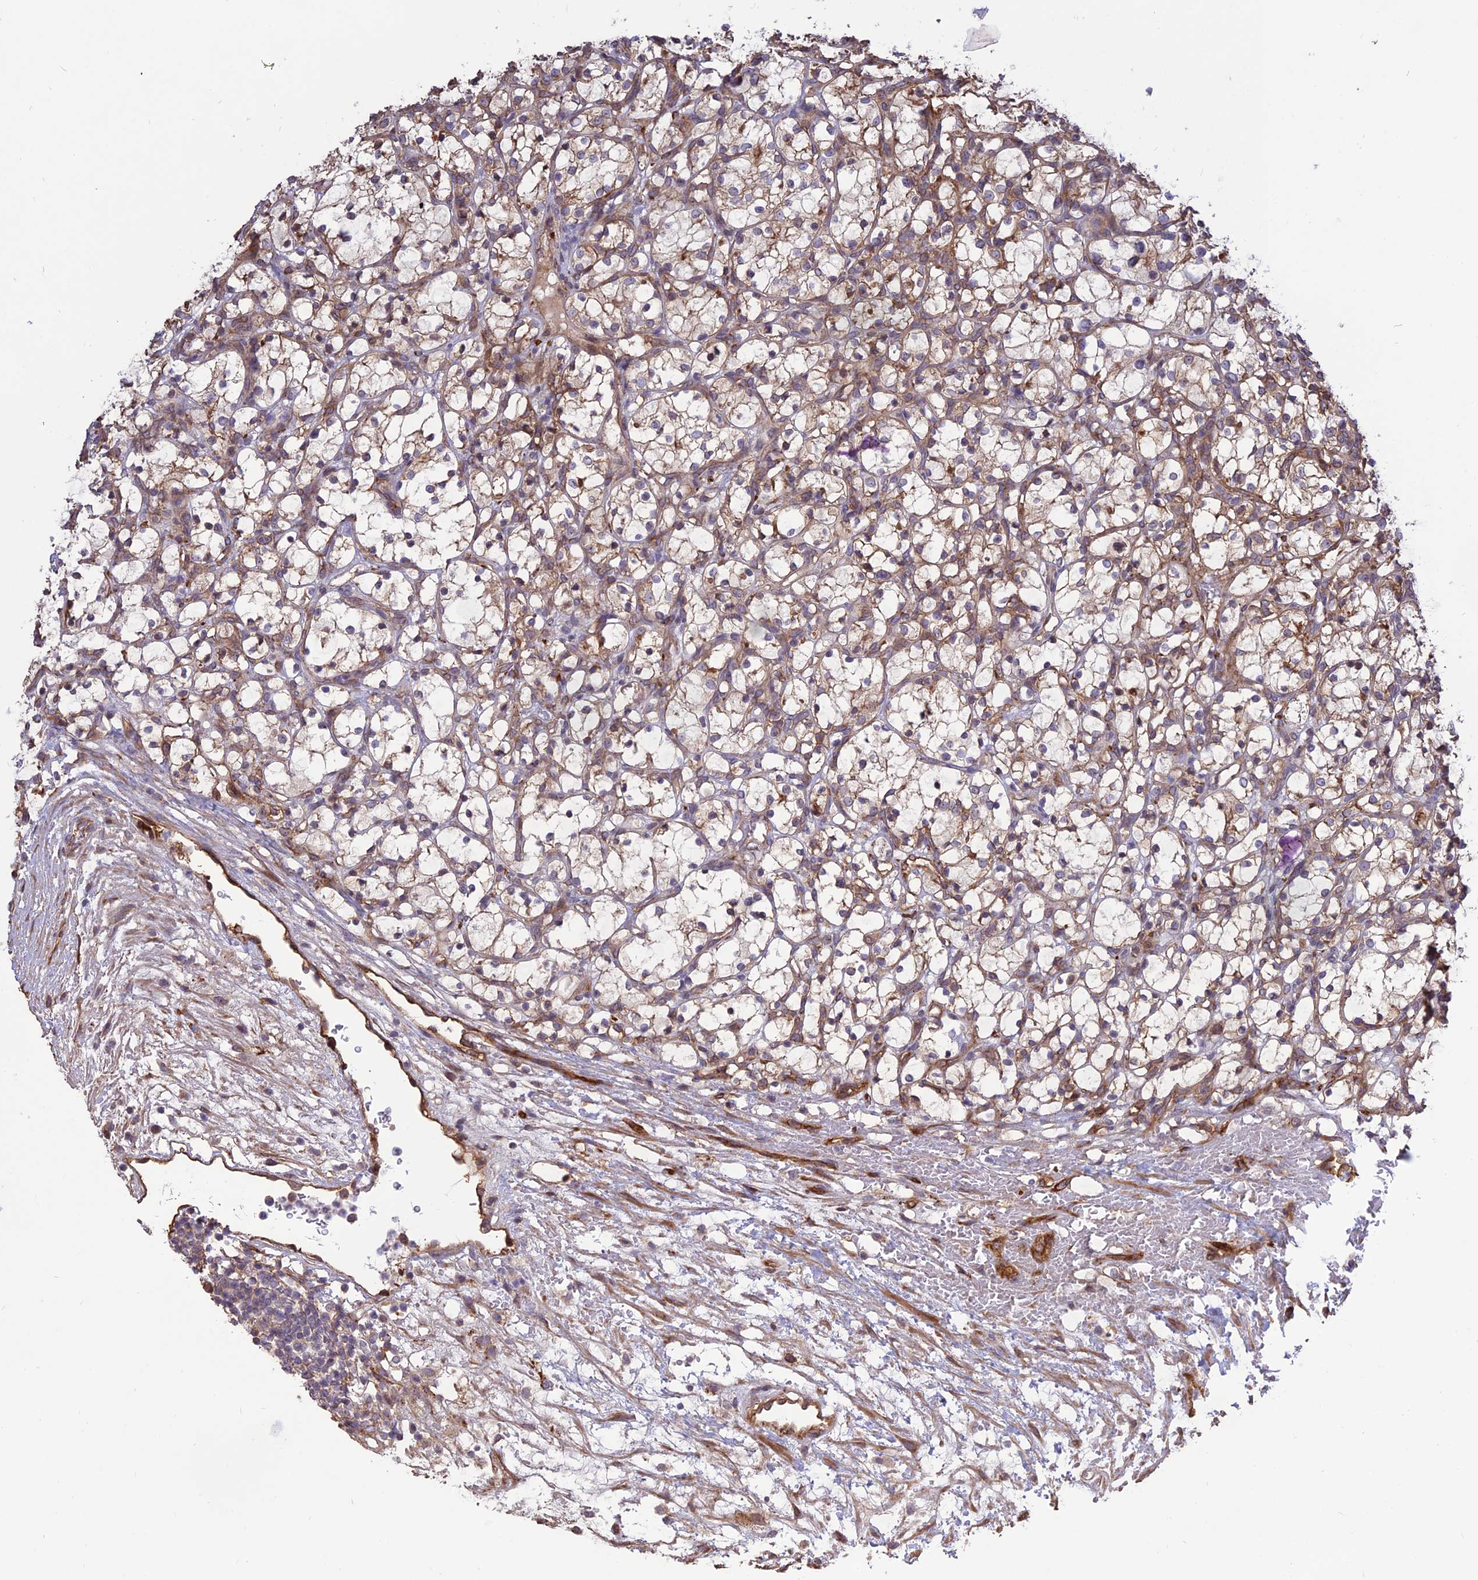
{"staining": {"intensity": "moderate", "quantity": "25%-75%", "location": "cytoplasmic/membranous"}, "tissue": "renal cancer", "cell_type": "Tumor cells", "image_type": "cancer", "snomed": [{"axis": "morphology", "description": "Adenocarcinoma, NOS"}, {"axis": "topography", "description": "Kidney"}], "caption": "A brown stain highlights moderate cytoplasmic/membranous staining of a protein in human renal cancer (adenocarcinoma) tumor cells. (Stains: DAB (3,3'-diaminobenzidine) in brown, nuclei in blue, Microscopy: brightfield microscopy at high magnification).", "gene": "CRTAP", "patient": {"sex": "female", "age": 69}}